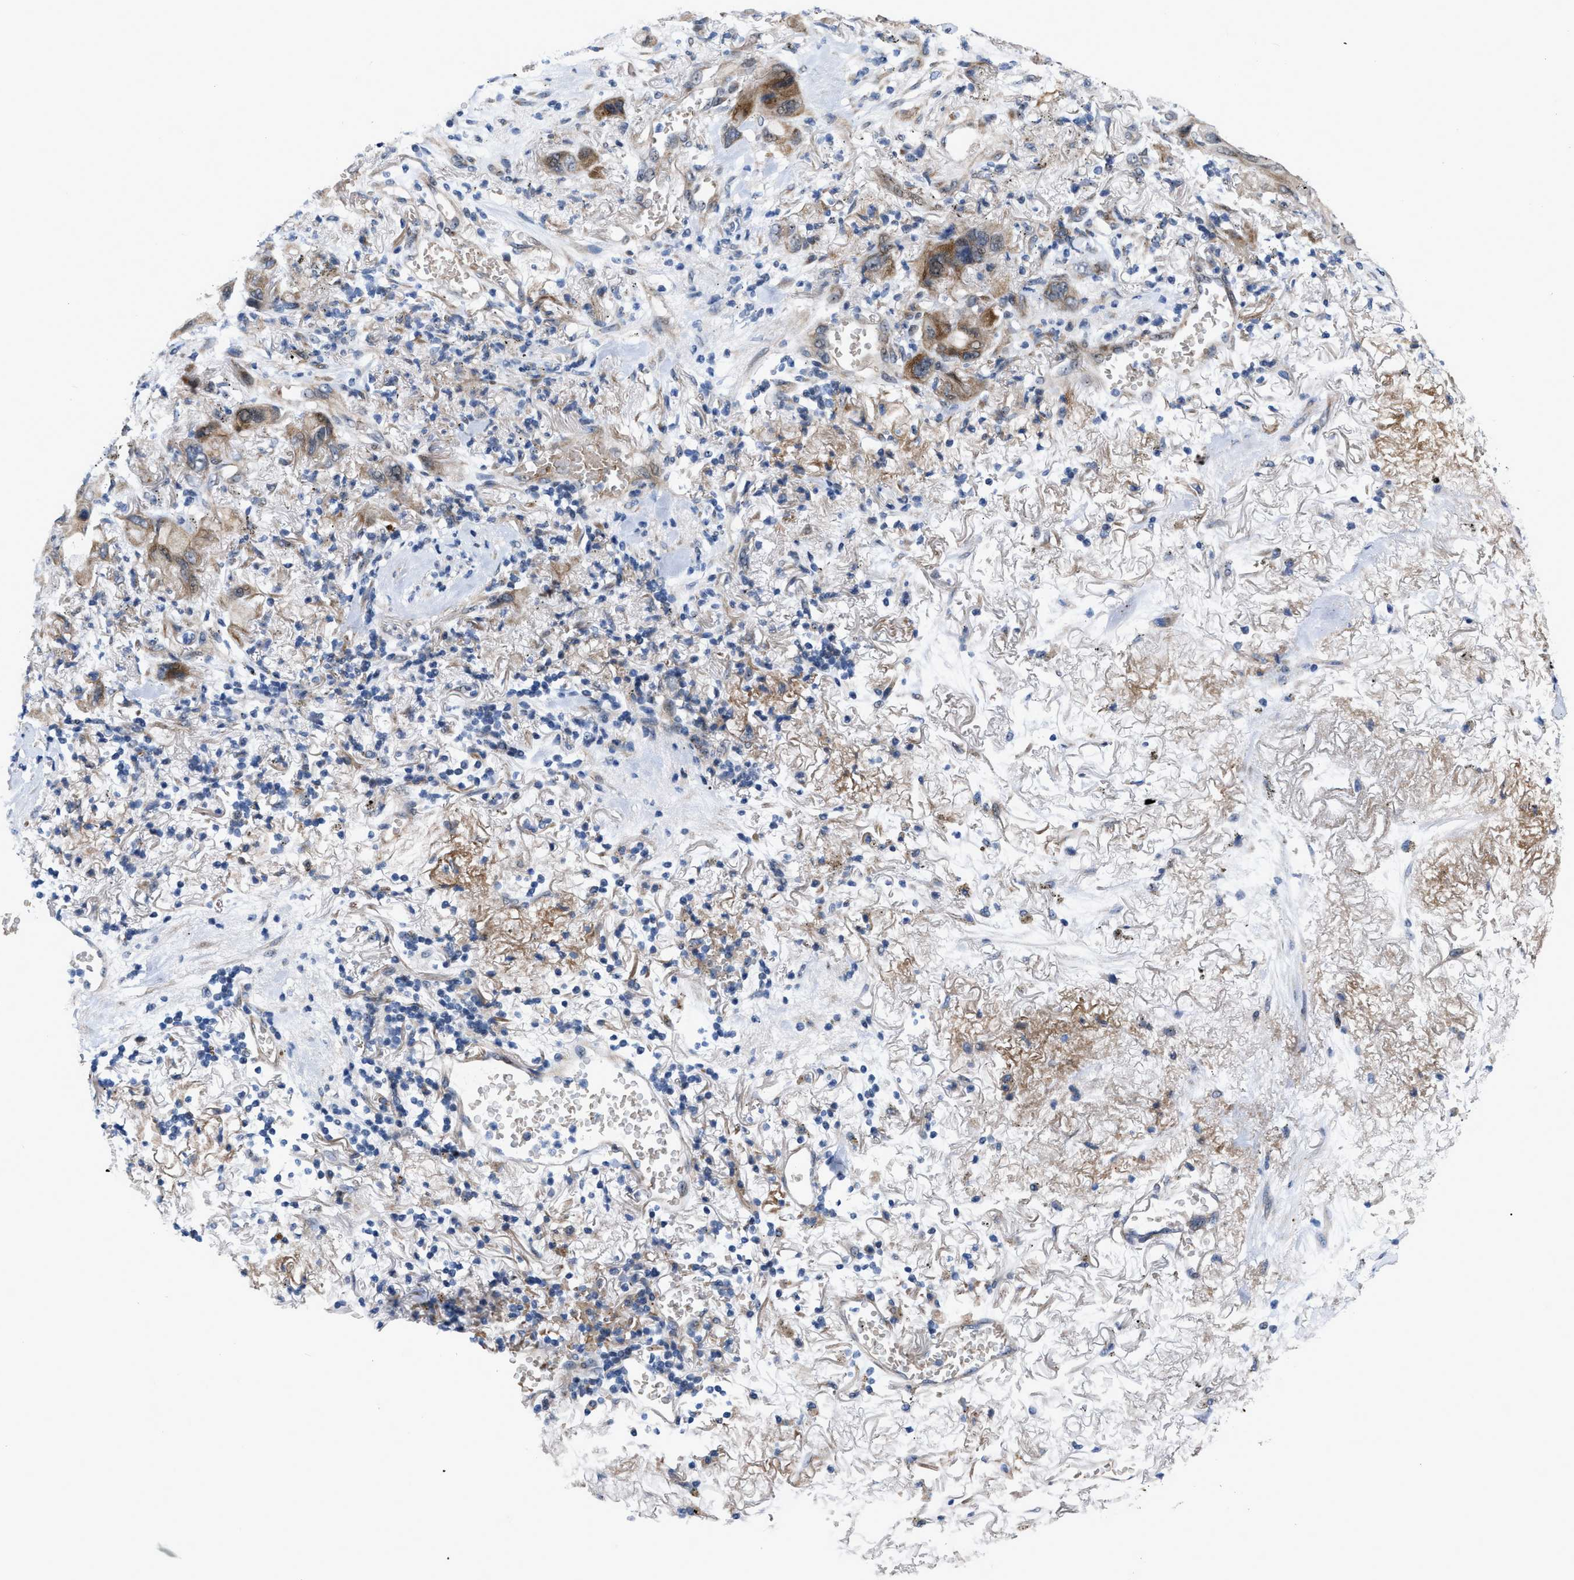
{"staining": {"intensity": "moderate", "quantity": "<25%", "location": "cytoplasmic/membranous"}, "tissue": "lung cancer", "cell_type": "Tumor cells", "image_type": "cancer", "snomed": [{"axis": "morphology", "description": "Squamous cell carcinoma, NOS"}, {"axis": "topography", "description": "Lung"}], "caption": "The image reveals staining of lung cancer (squamous cell carcinoma), revealing moderate cytoplasmic/membranous protein staining (brown color) within tumor cells.", "gene": "POLR1F", "patient": {"sex": "female", "age": 73}}